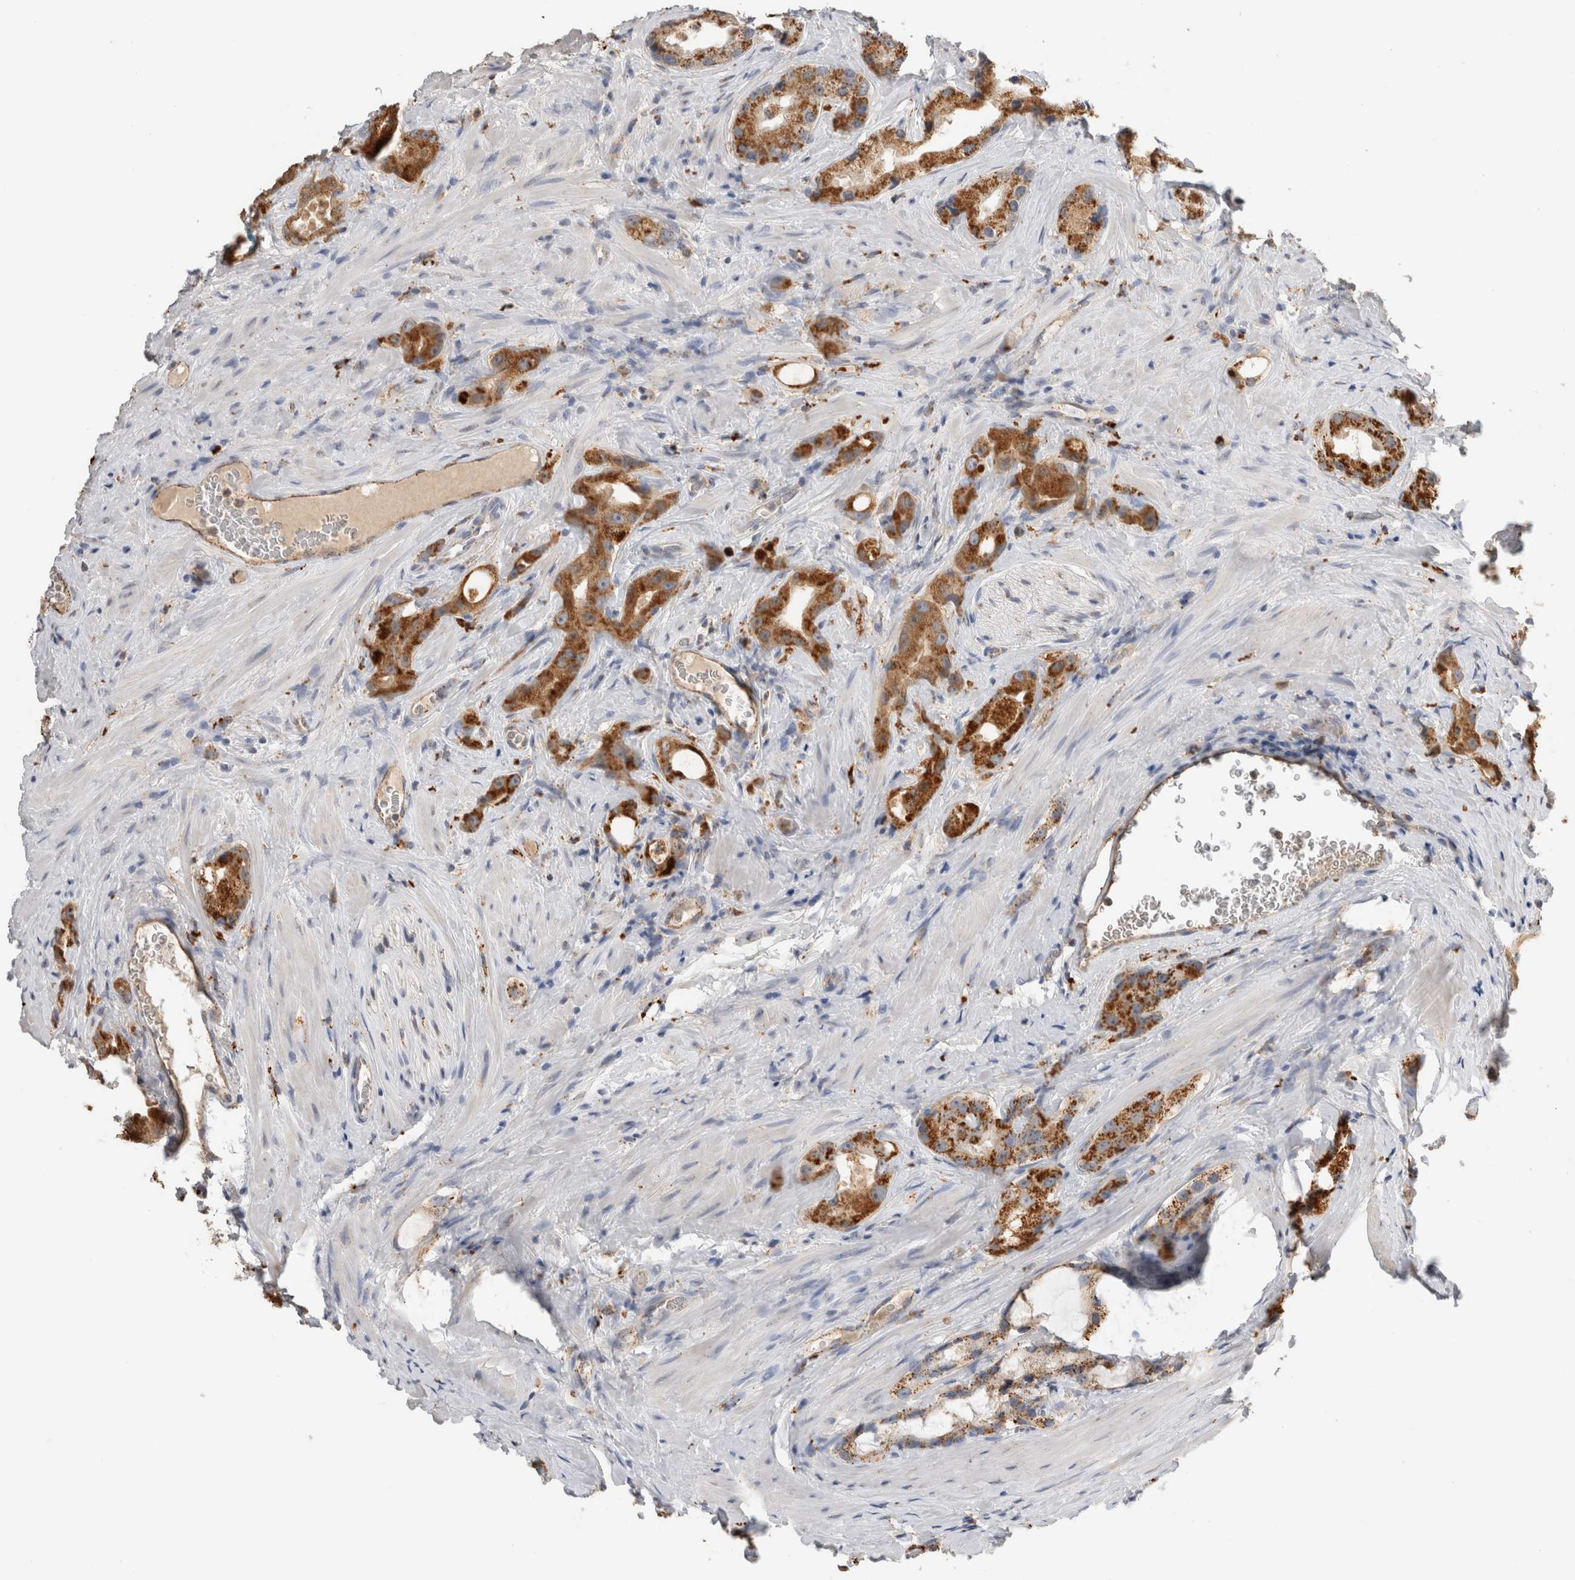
{"staining": {"intensity": "strong", "quantity": ">75%", "location": "cytoplasmic/membranous"}, "tissue": "prostate cancer", "cell_type": "Tumor cells", "image_type": "cancer", "snomed": [{"axis": "morphology", "description": "Adenocarcinoma, High grade"}, {"axis": "topography", "description": "Prostate"}], "caption": "A brown stain labels strong cytoplasmic/membranous staining of a protein in prostate high-grade adenocarcinoma tumor cells. (DAB IHC, brown staining for protein, blue staining for nuclei).", "gene": "GNS", "patient": {"sex": "male", "age": 63}}